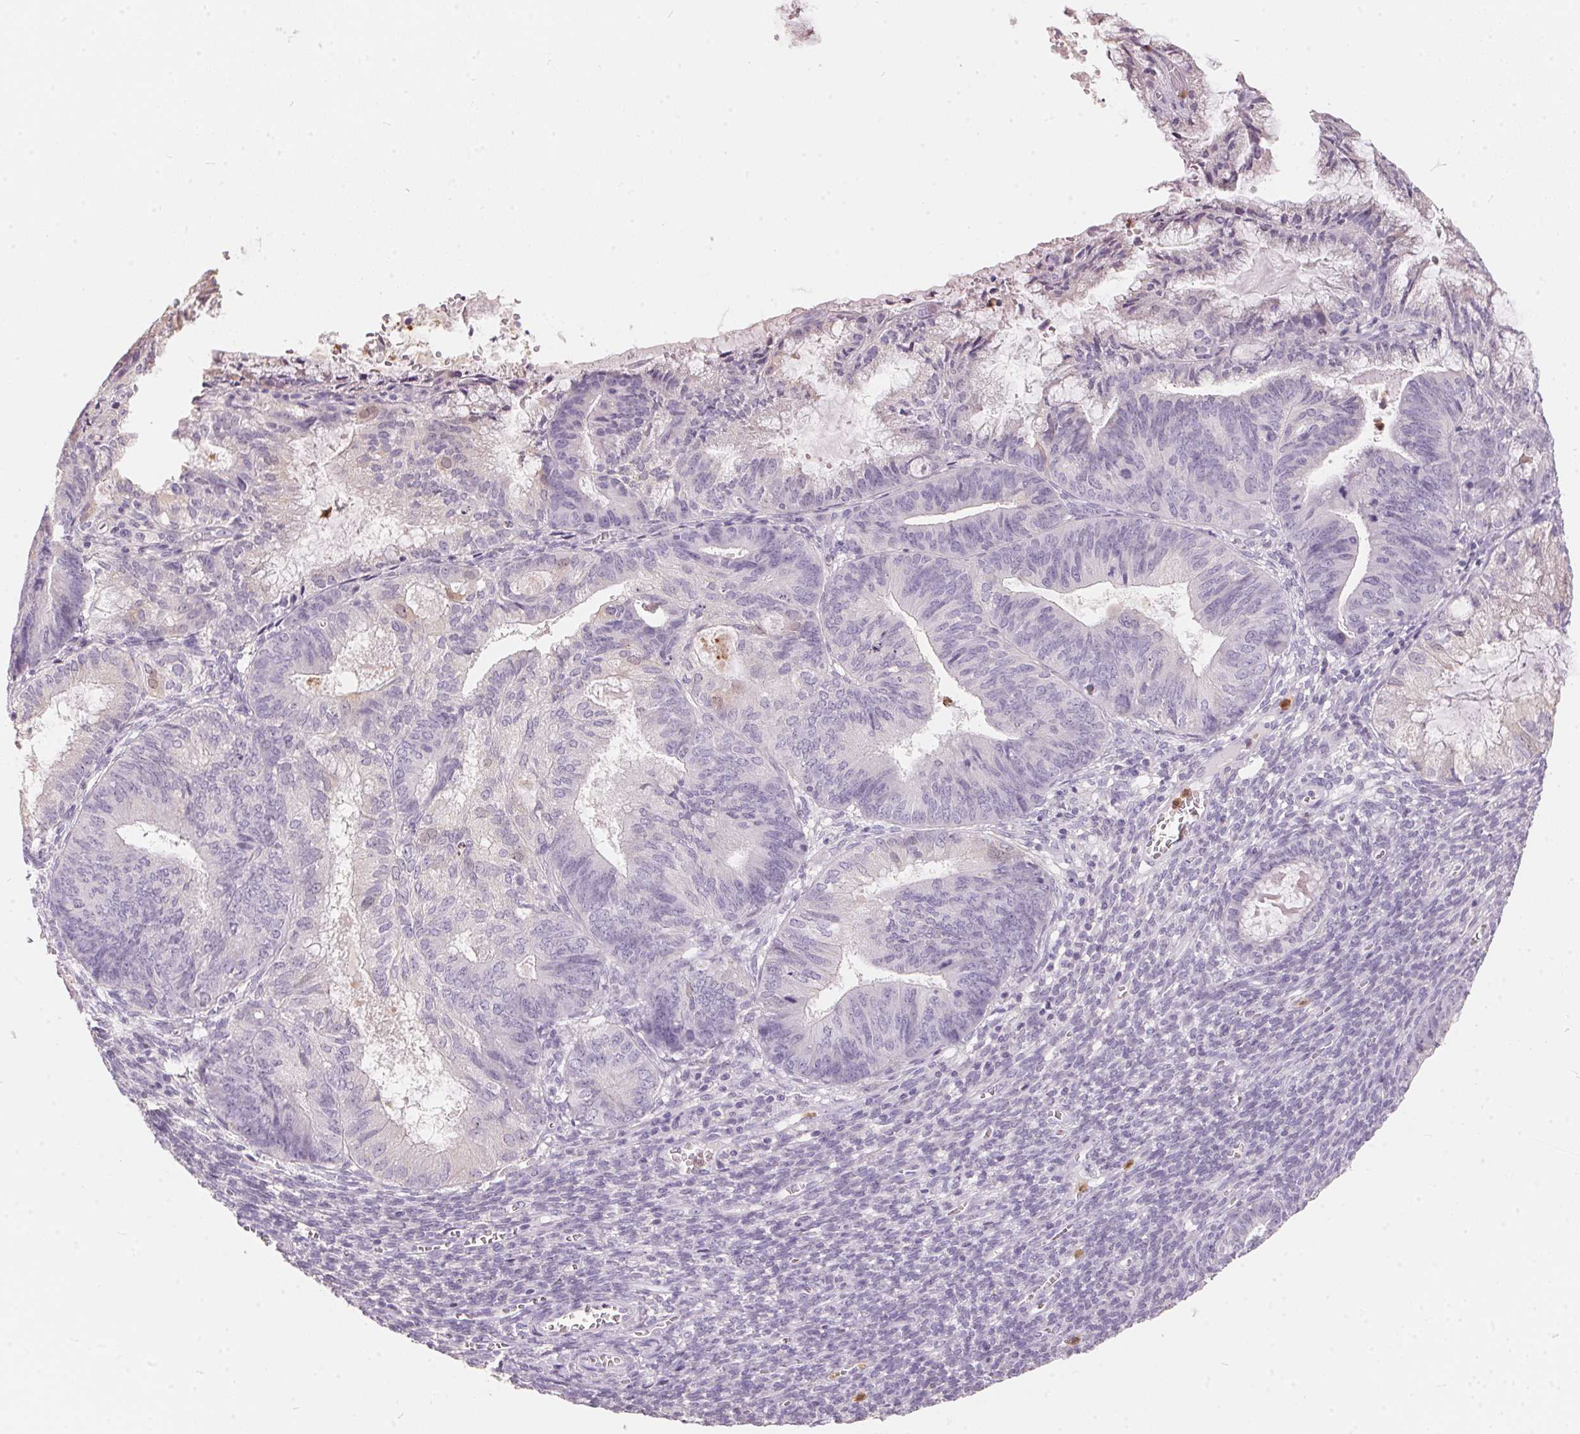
{"staining": {"intensity": "negative", "quantity": "none", "location": "none"}, "tissue": "endometrial cancer", "cell_type": "Tumor cells", "image_type": "cancer", "snomed": [{"axis": "morphology", "description": "Adenocarcinoma, NOS"}, {"axis": "topography", "description": "Endometrium"}], "caption": "DAB immunohistochemical staining of adenocarcinoma (endometrial) reveals no significant positivity in tumor cells.", "gene": "SERPINB1", "patient": {"sex": "female", "age": 86}}